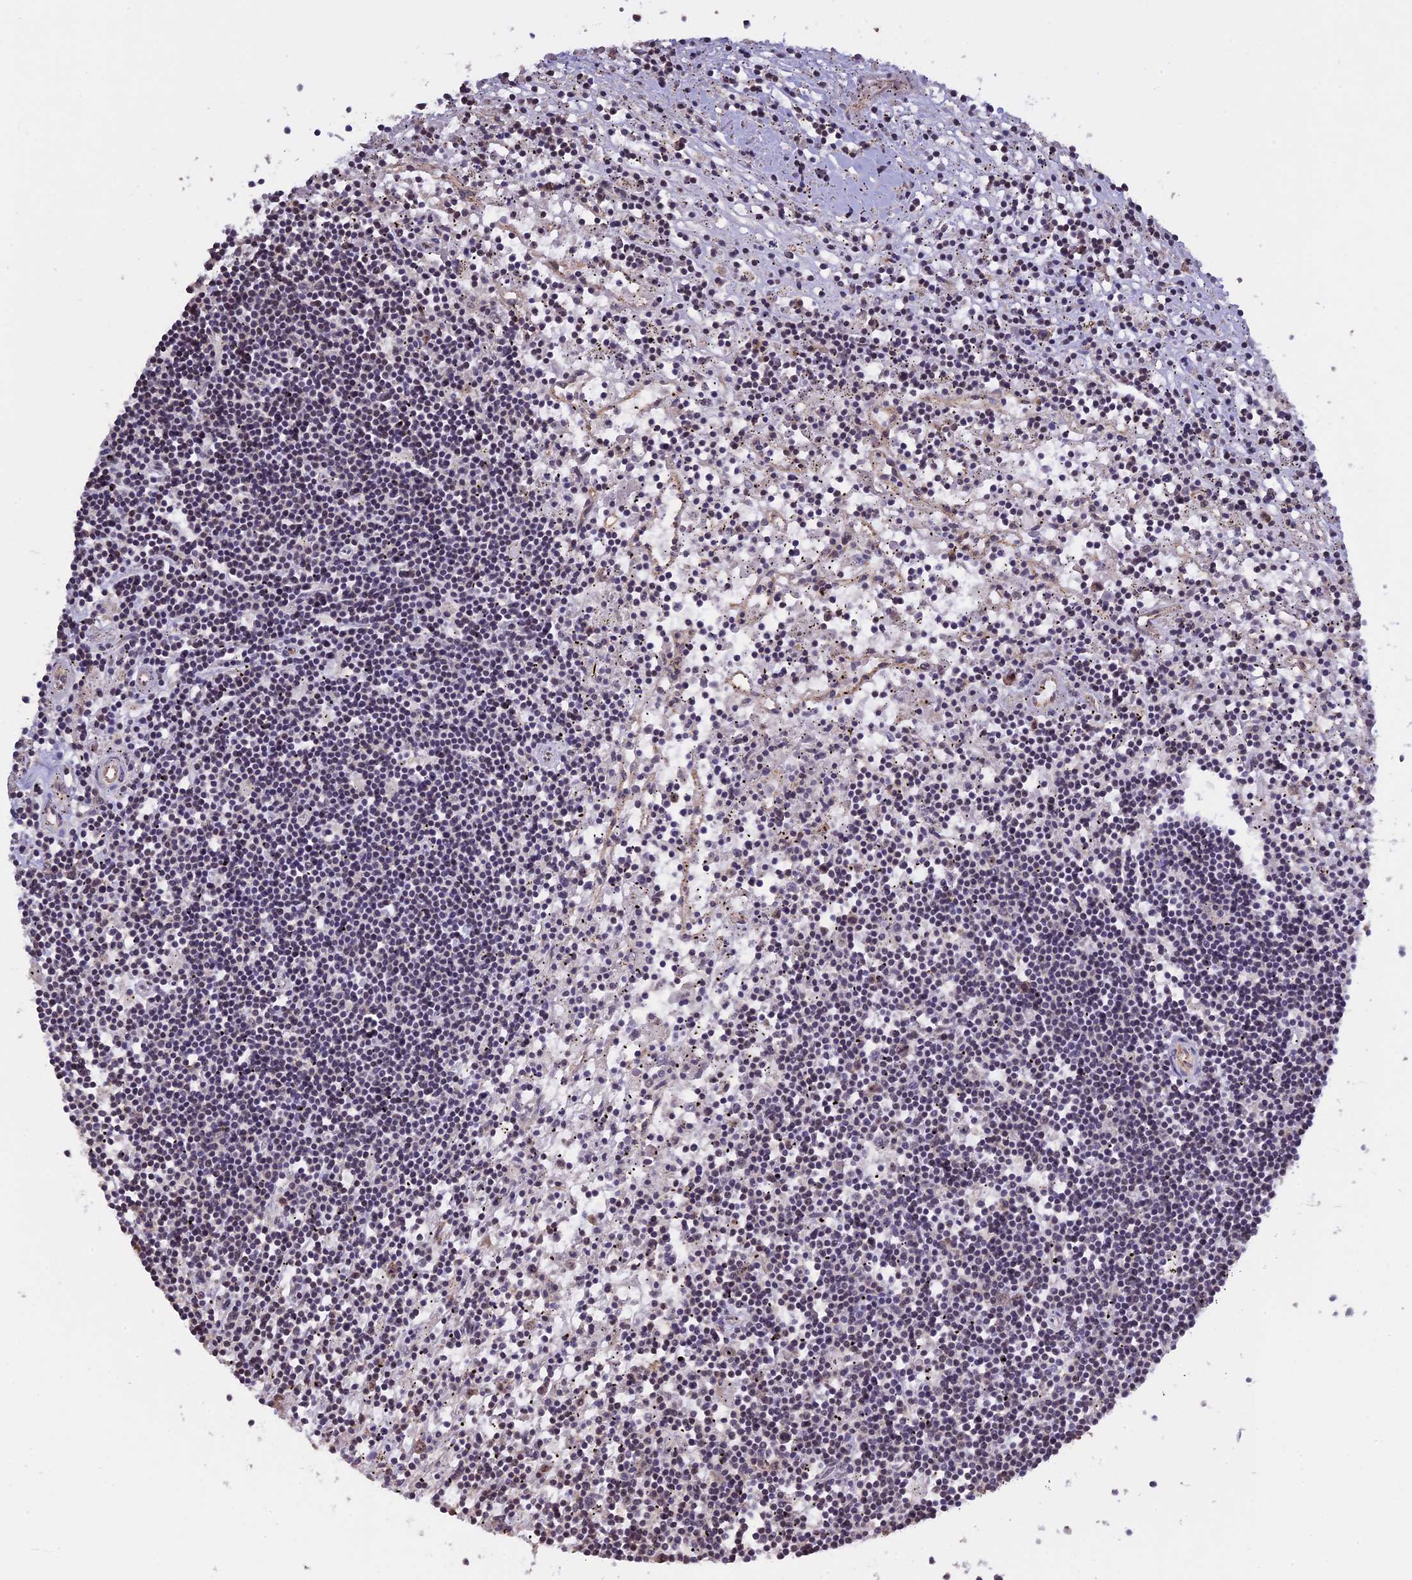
{"staining": {"intensity": "negative", "quantity": "none", "location": "none"}, "tissue": "lymphoma", "cell_type": "Tumor cells", "image_type": "cancer", "snomed": [{"axis": "morphology", "description": "Malignant lymphoma, non-Hodgkin's type, Low grade"}, {"axis": "topography", "description": "Spleen"}], "caption": "DAB immunohistochemical staining of human malignant lymphoma, non-Hodgkin's type (low-grade) shows no significant staining in tumor cells. The staining was performed using DAB (3,3'-diaminobenzidine) to visualize the protein expression in brown, while the nuclei were stained in blue with hematoxylin (Magnification: 20x).", "gene": "MGA", "patient": {"sex": "male", "age": 76}}